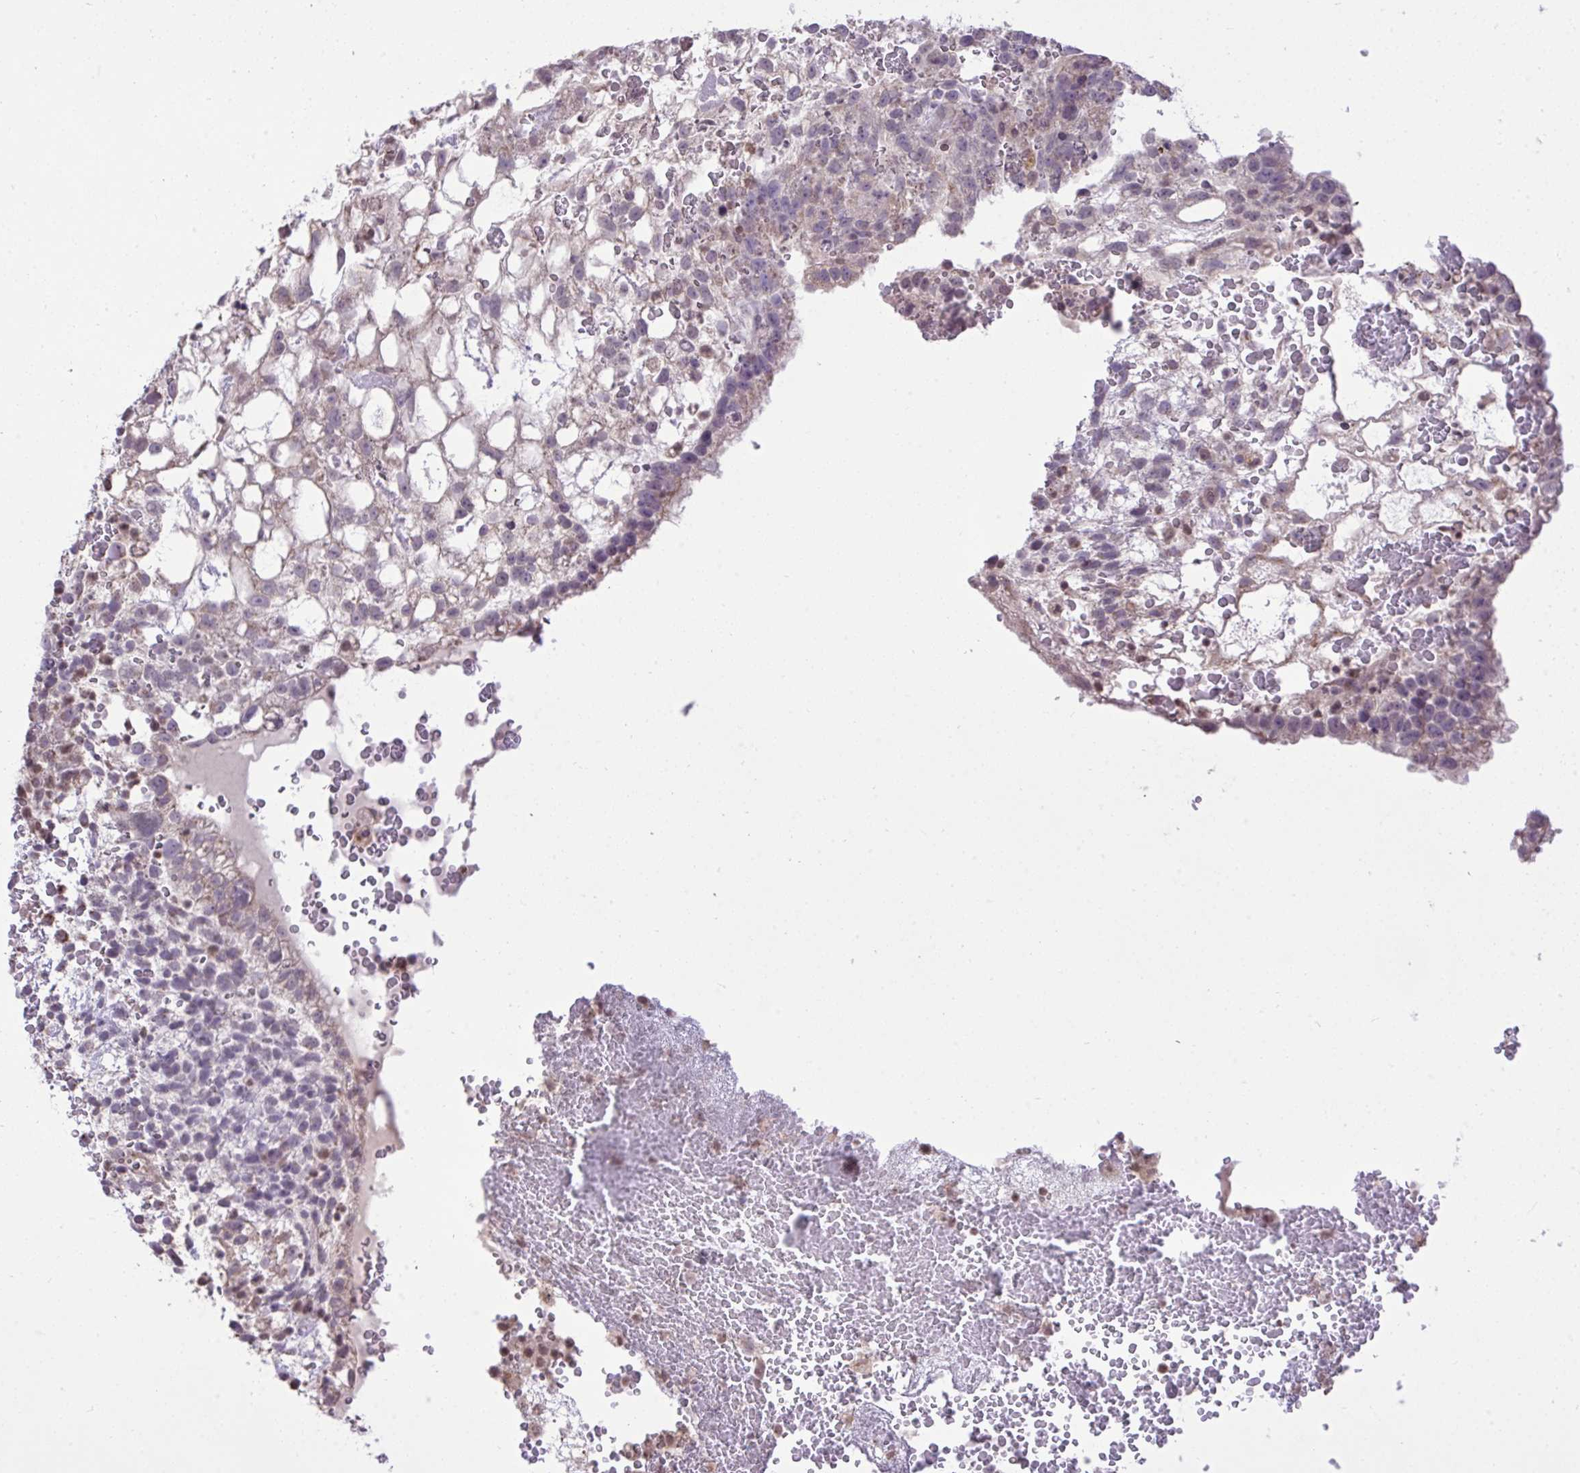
{"staining": {"intensity": "weak", "quantity": "<25%", "location": "nuclear"}, "tissue": "testis cancer", "cell_type": "Tumor cells", "image_type": "cancer", "snomed": [{"axis": "morphology", "description": "Normal tissue, NOS"}, {"axis": "morphology", "description": "Carcinoma, Embryonal, NOS"}, {"axis": "topography", "description": "Testis"}], "caption": "This is an immunohistochemistry photomicrograph of embryonal carcinoma (testis). There is no staining in tumor cells.", "gene": "CYP20A1", "patient": {"sex": "male", "age": 32}}